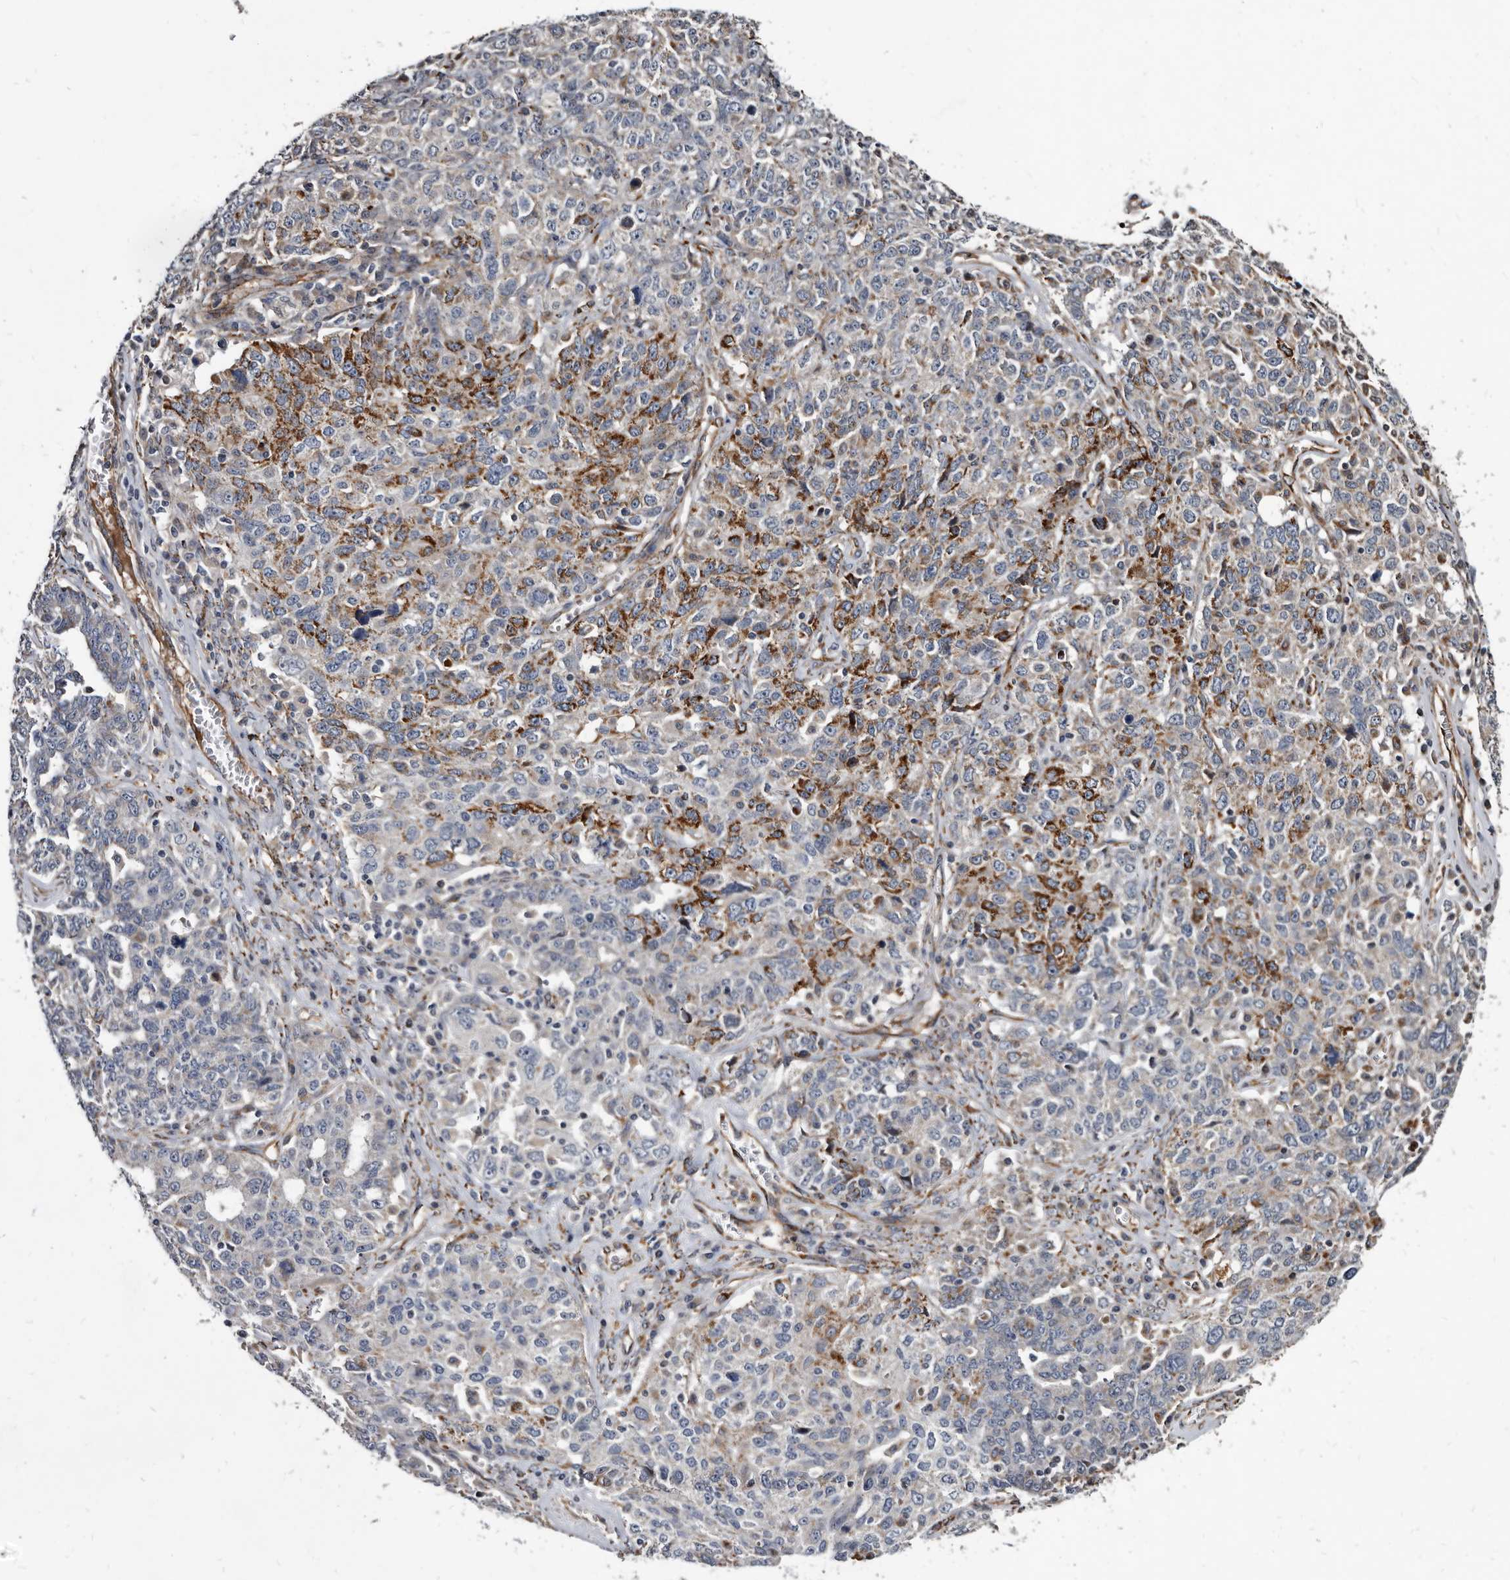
{"staining": {"intensity": "strong", "quantity": "<25%", "location": "cytoplasmic/membranous"}, "tissue": "ovarian cancer", "cell_type": "Tumor cells", "image_type": "cancer", "snomed": [{"axis": "morphology", "description": "Carcinoma, endometroid"}, {"axis": "topography", "description": "Ovary"}], "caption": "Protein staining of ovarian cancer tissue displays strong cytoplasmic/membranous staining in approximately <25% of tumor cells.", "gene": "CTSA", "patient": {"sex": "female", "age": 62}}